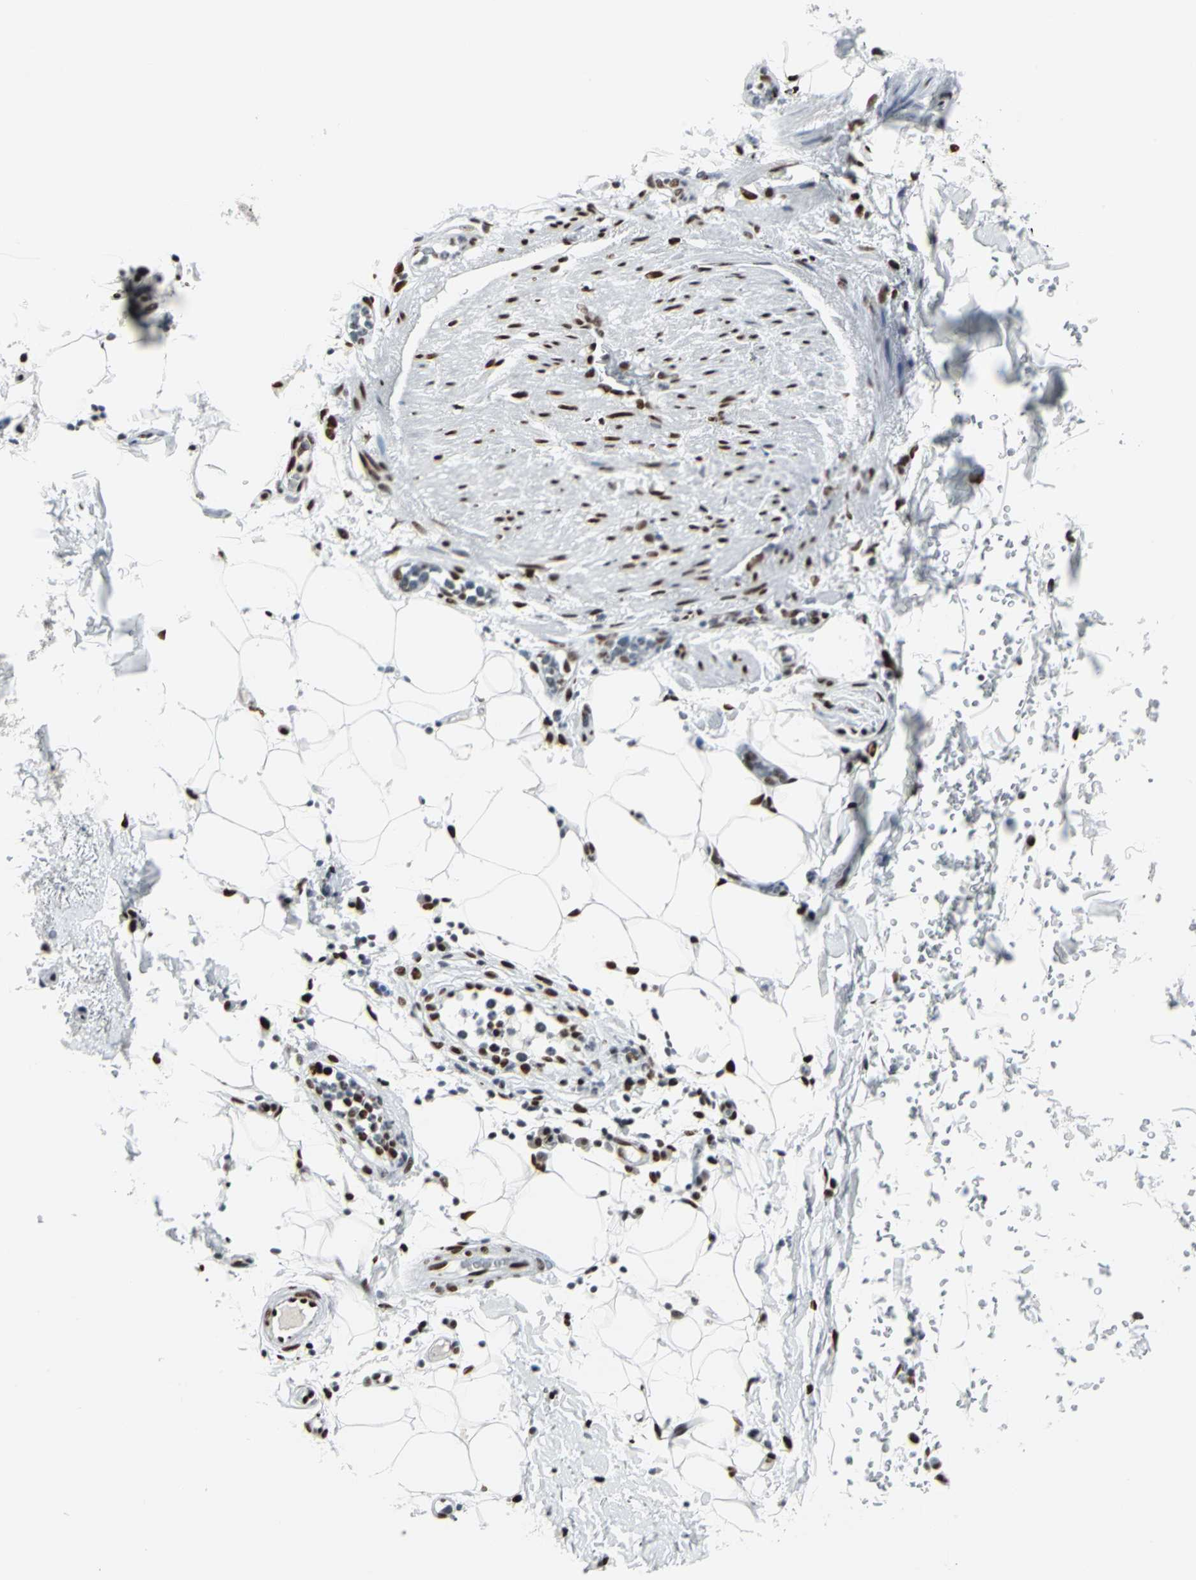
{"staining": {"intensity": "strong", "quantity": ">75%", "location": "nuclear"}, "tissue": "adipose tissue", "cell_type": "Adipocytes", "image_type": "normal", "snomed": [{"axis": "morphology", "description": "Normal tissue, NOS"}, {"axis": "topography", "description": "Cartilage tissue"}, {"axis": "topography", "description": "Bronchus"}], "caption": "Benign adipose tissue demonstrates strong nuclear expression in about >75% of adipocytes, visualized by immunohistochemistry. (IHC, brightfield microscopy, high magnification).", "gene": "HDAC2", "patient": {"sex": "female", "age": 73}}